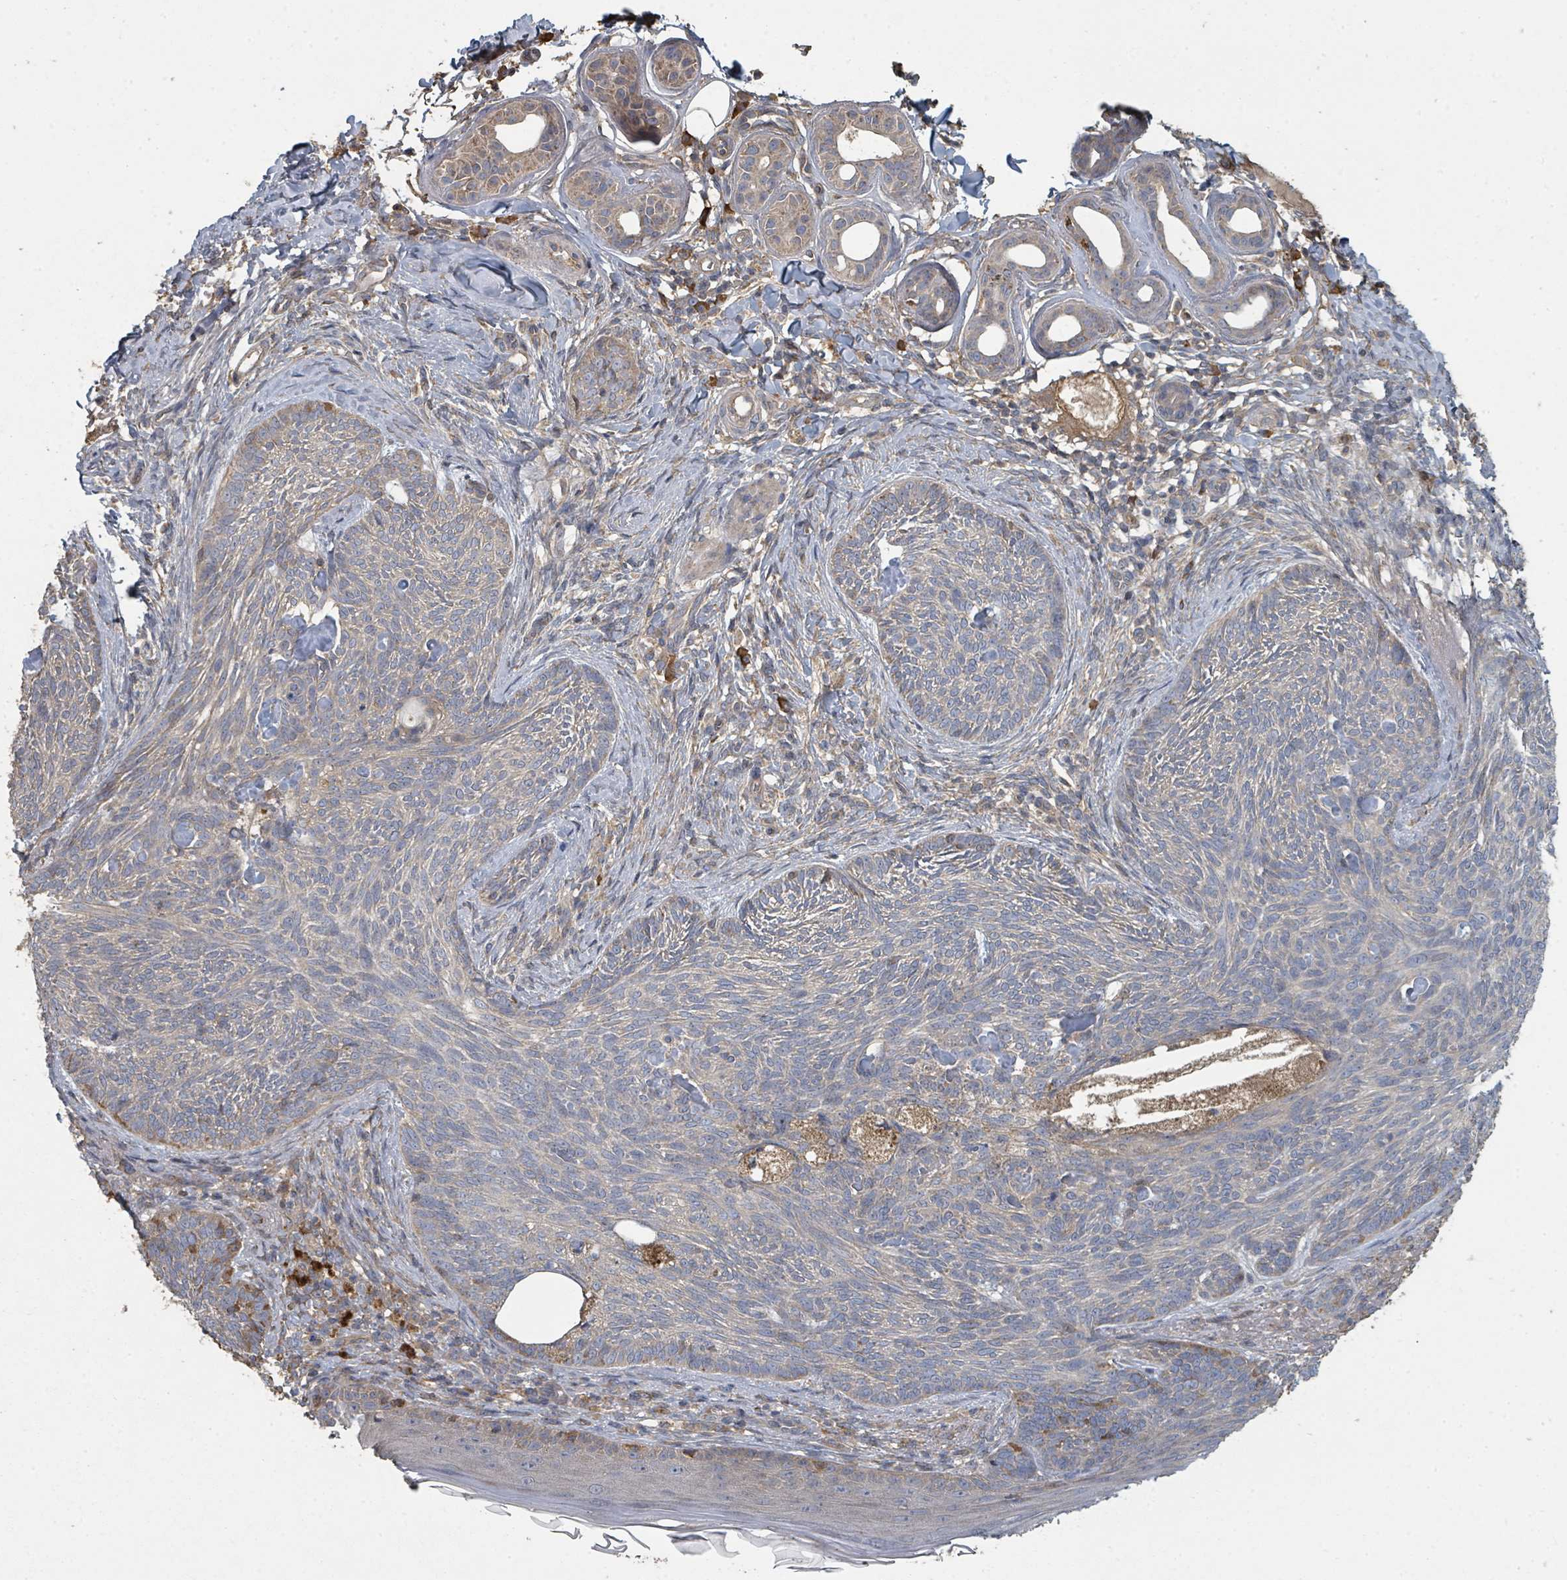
{"staining": {"intensity": "weak", "quantity": "<25%", "location": "cytoplasmic/membranous"}, "tissue": "skin cancer", "cell_type": "Tumor cells", "image_type": "cancer", "snomed": [{"axis": "morphology", "description": "Basal cell carcinoma"}, {"axis": "topography", "description": "Skin"}], "caption": "This histopathology image is of skin cancer stained with immunohistochemistry (IHC) to label a protein in brown with the nuclei are counter-stained blue. There is no expression in tumor cells. (Stains: DAB (3,3'-diaminobenzidine) immunohistochemistry (IHC) with hematoxylin counter stain, Microscopy: brightfield microscopy at high magnification).", "gene": "WDFY1", "patient": {"sex": "male", "age": 73}}